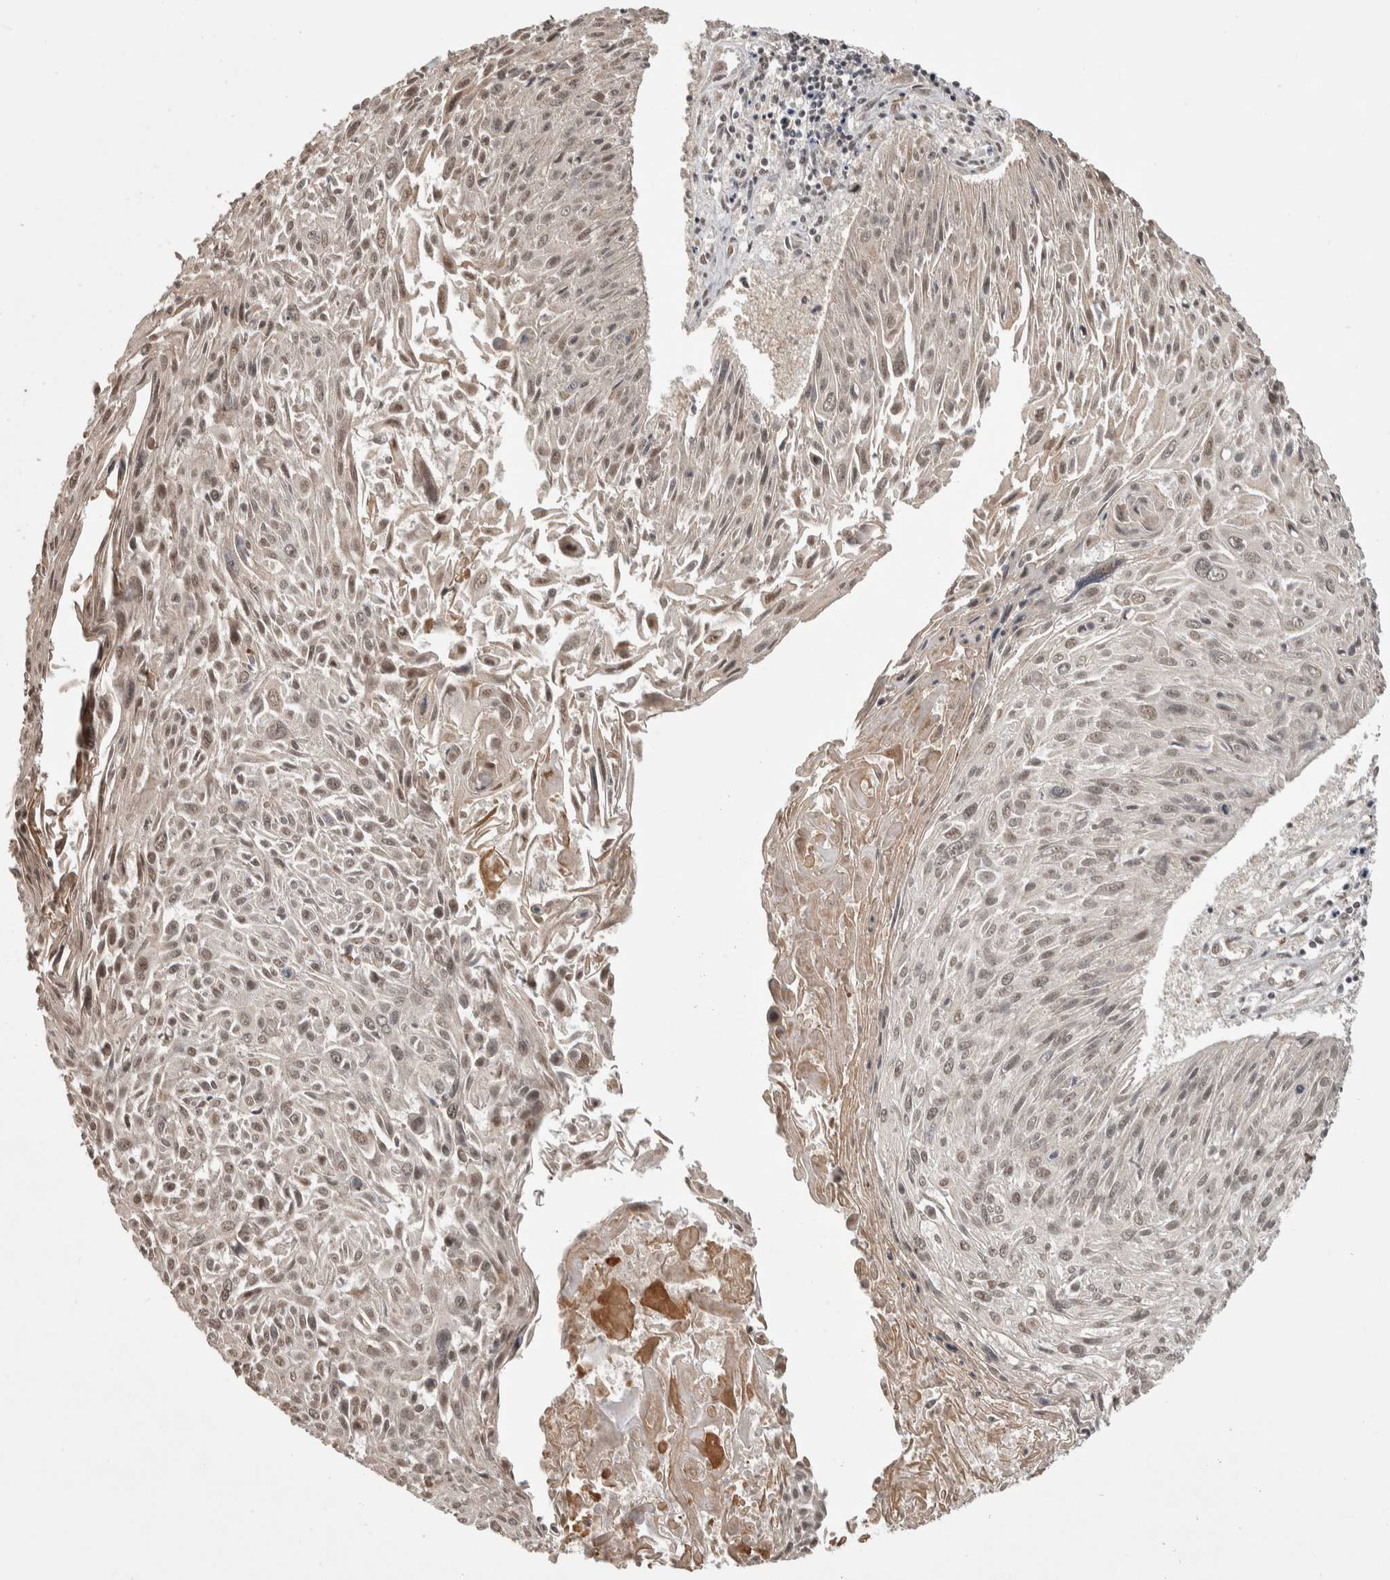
{"staining": {"intensity": "weak", "quantity": ">75%", "location": "nuclear"}, "tissue": "cervical cancer", "cell_type": "Tumor cells", "image_type": "cancer", "snomed": [{"axis": "morphology", "description": "Squamous cell carcinoma, NOS"}, {"axis": "topography", "description": "Cervix"}], "caption": "Immunohistochemical staining of human cervical cancer reveals low levels of weak nuclear protein staining in approximately >75% of tumor cells.", "gene": "ZNF592", "patient": {"sex": "female", "age": 51}}